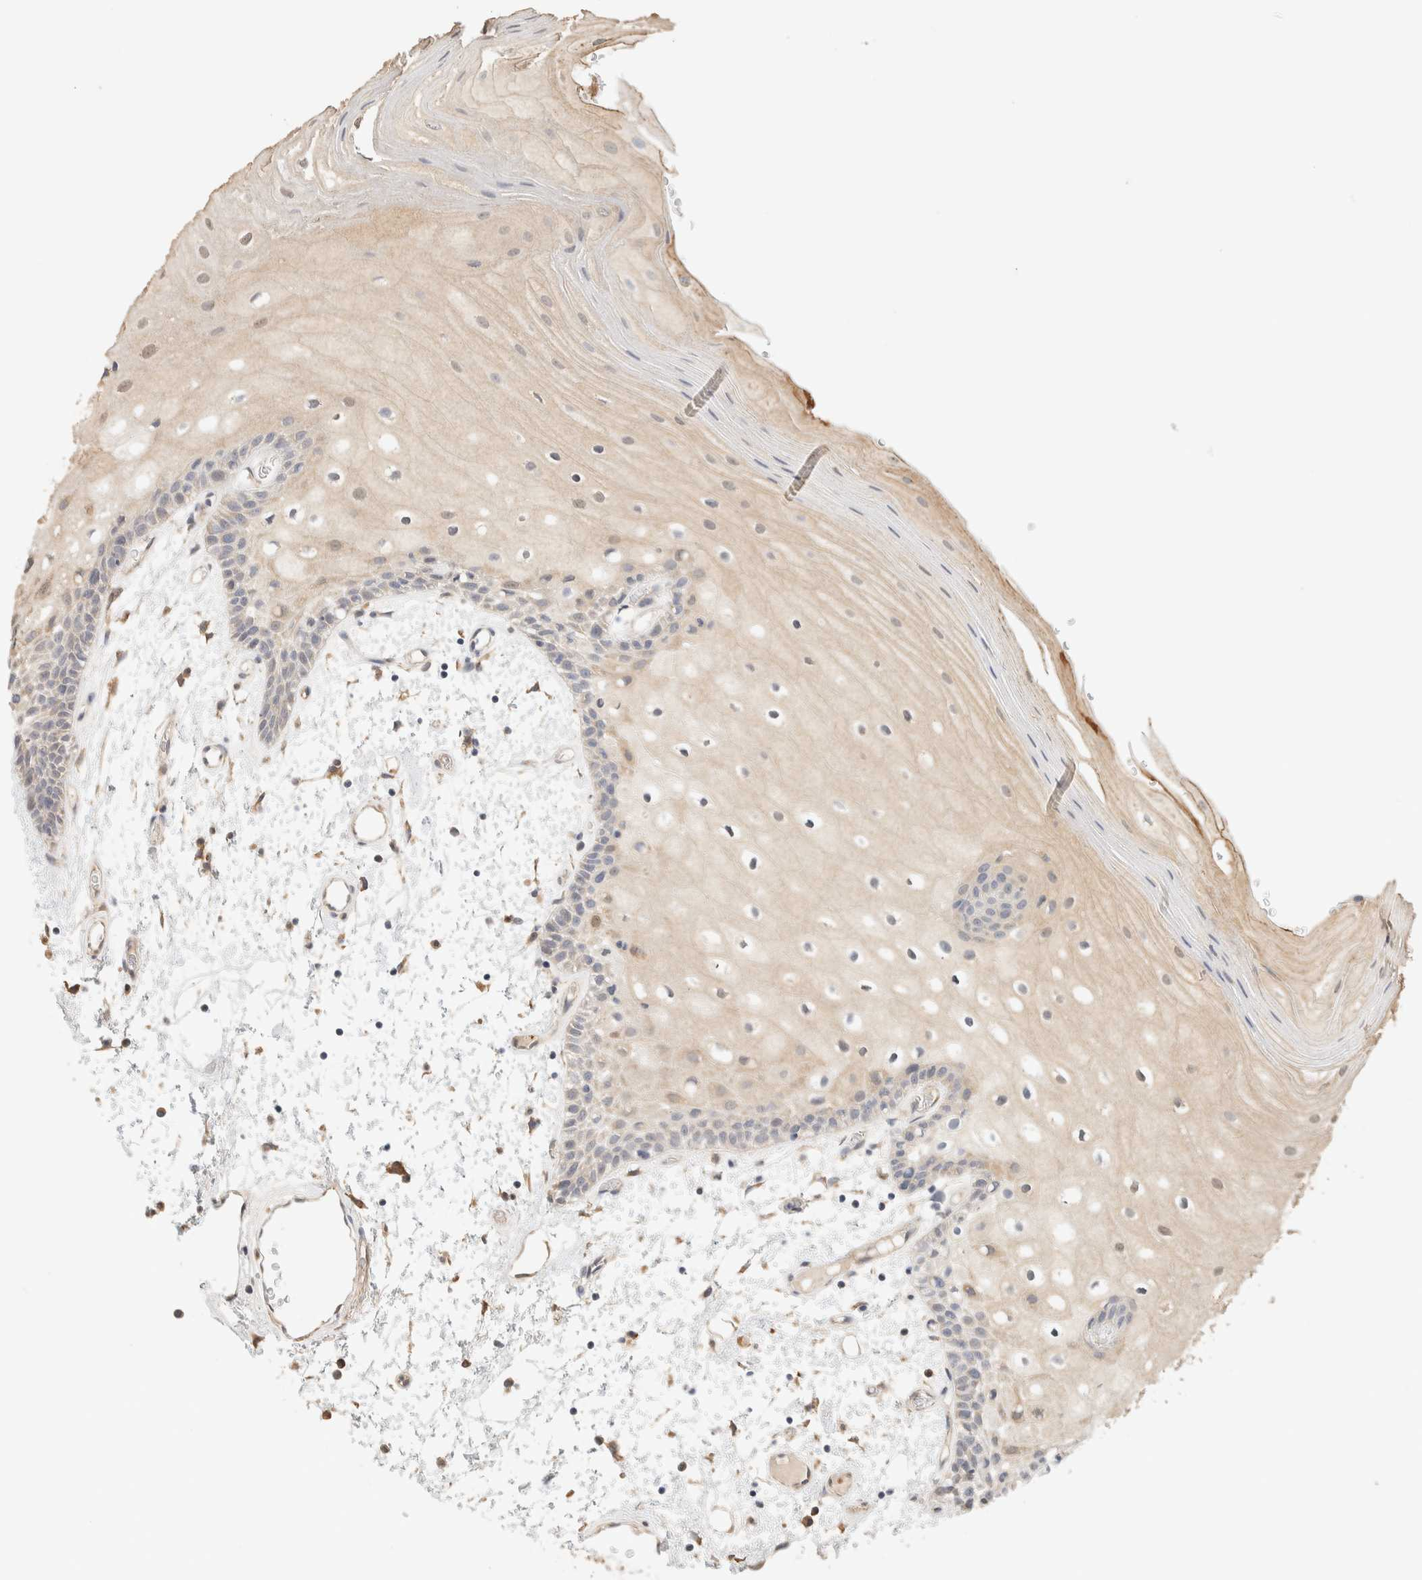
{"staining": {"intensity": "weak", "quantity": "<25%", "location": "cytoplasmic/membranous,nuclear"}, "tissue": "oral mucosa", "cell_type": "Squamous epithelial cells", "image_type": "normal", "snomed": [{"axis": "morphology", "description": "Normal tissue, NOS"}, {"axis": "topography", "description": "Oral tissue"}], "caption": "Human oral mucosa stained for a protein using immunohistochemistry (IHC) shows no positivity in squamous epithelial cells.", "gene": "TTC3", "patient": {"sex": "male", "age": 52}}